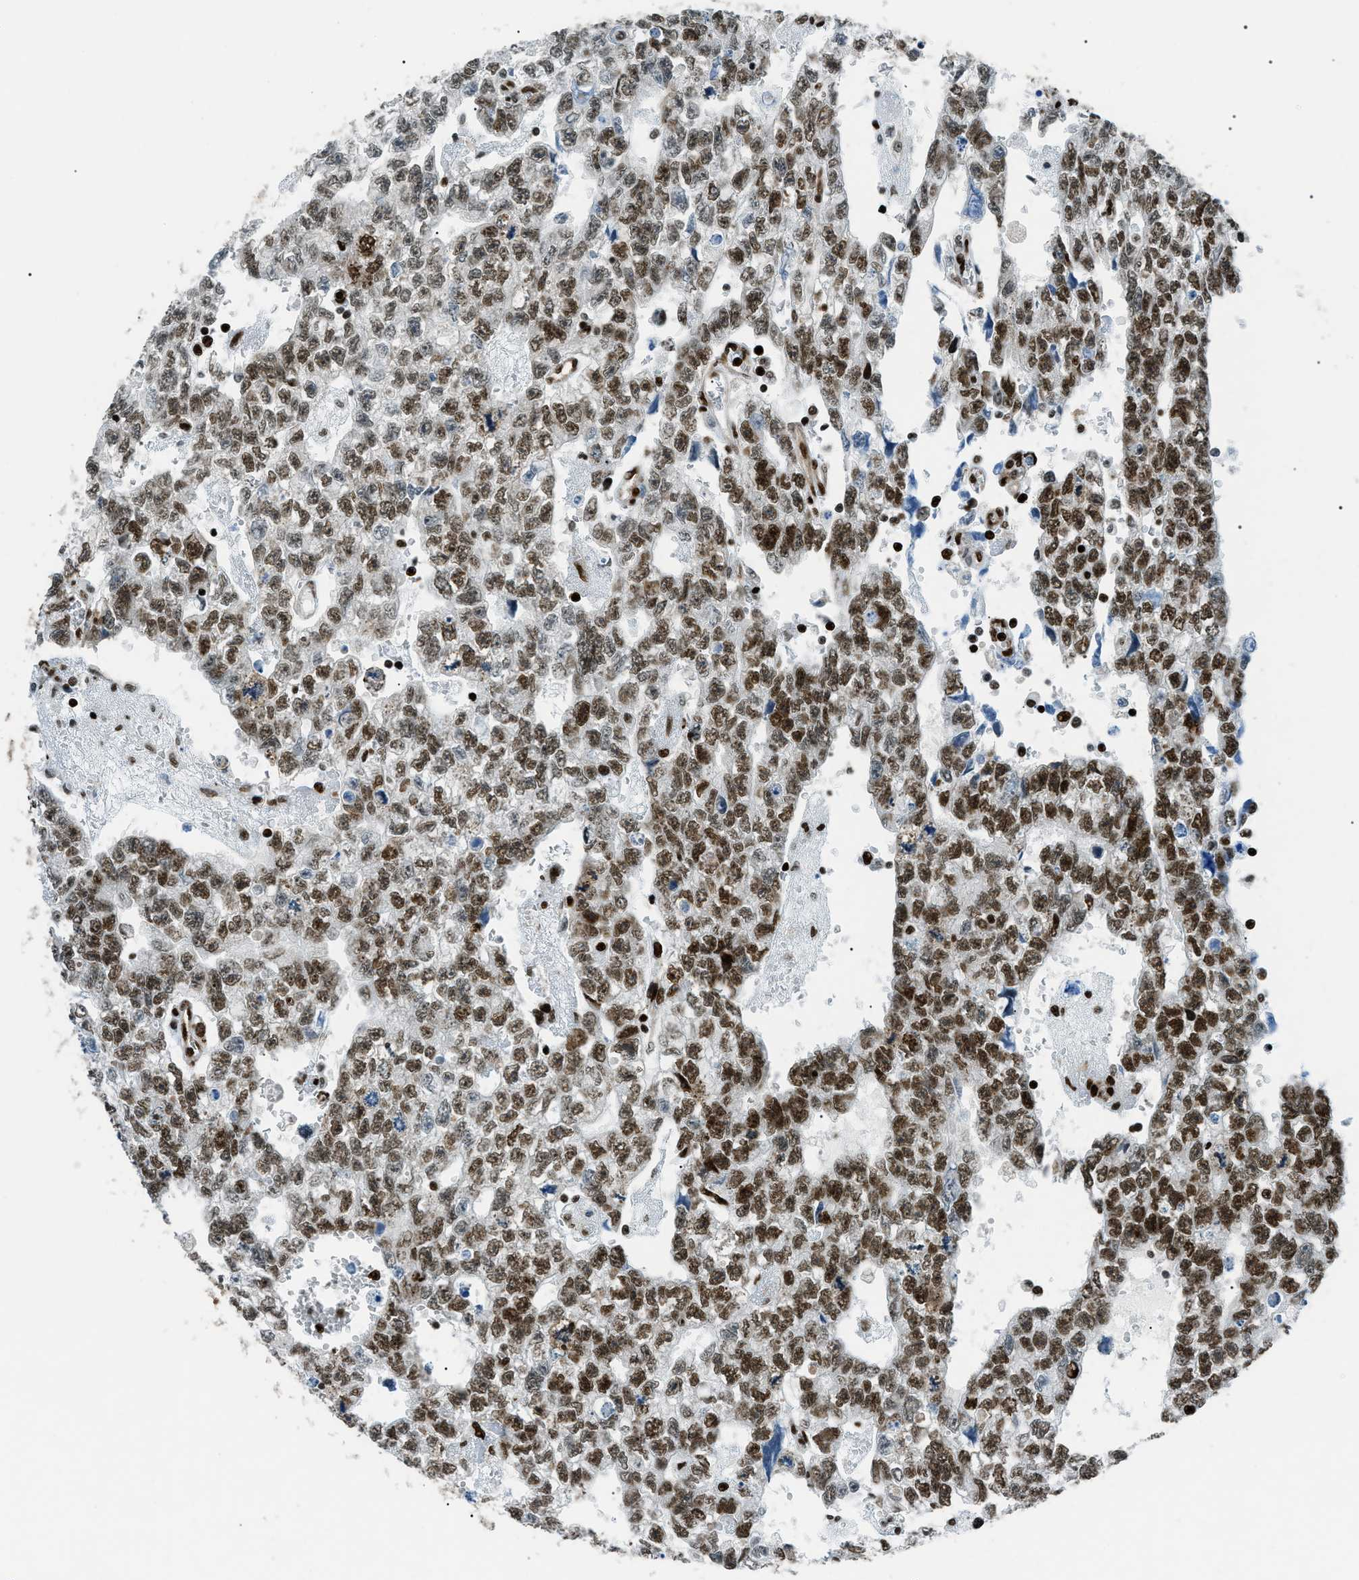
{"staining": {"intensity": "strong", "quantity": ">75%", "location": "nuclear"}, "tissue": "testis cancer", "cell_type": "Tumor cells", "image_type": "cancer", "snomed": [{"axis": "morphology", "description": "Seminoma, NOS"}, {"axis": "morphology", "description": "Carcinoma, Embryonal, NOS"}, {"axis": "topography", "description": "Testis"}], "caption": "Strong nuclear expression is appreciated in approximately >75% of tumor cells in testis seminoma.", "gene": "HNRNPK", "patient": {"sex": "male", "age": 38}}